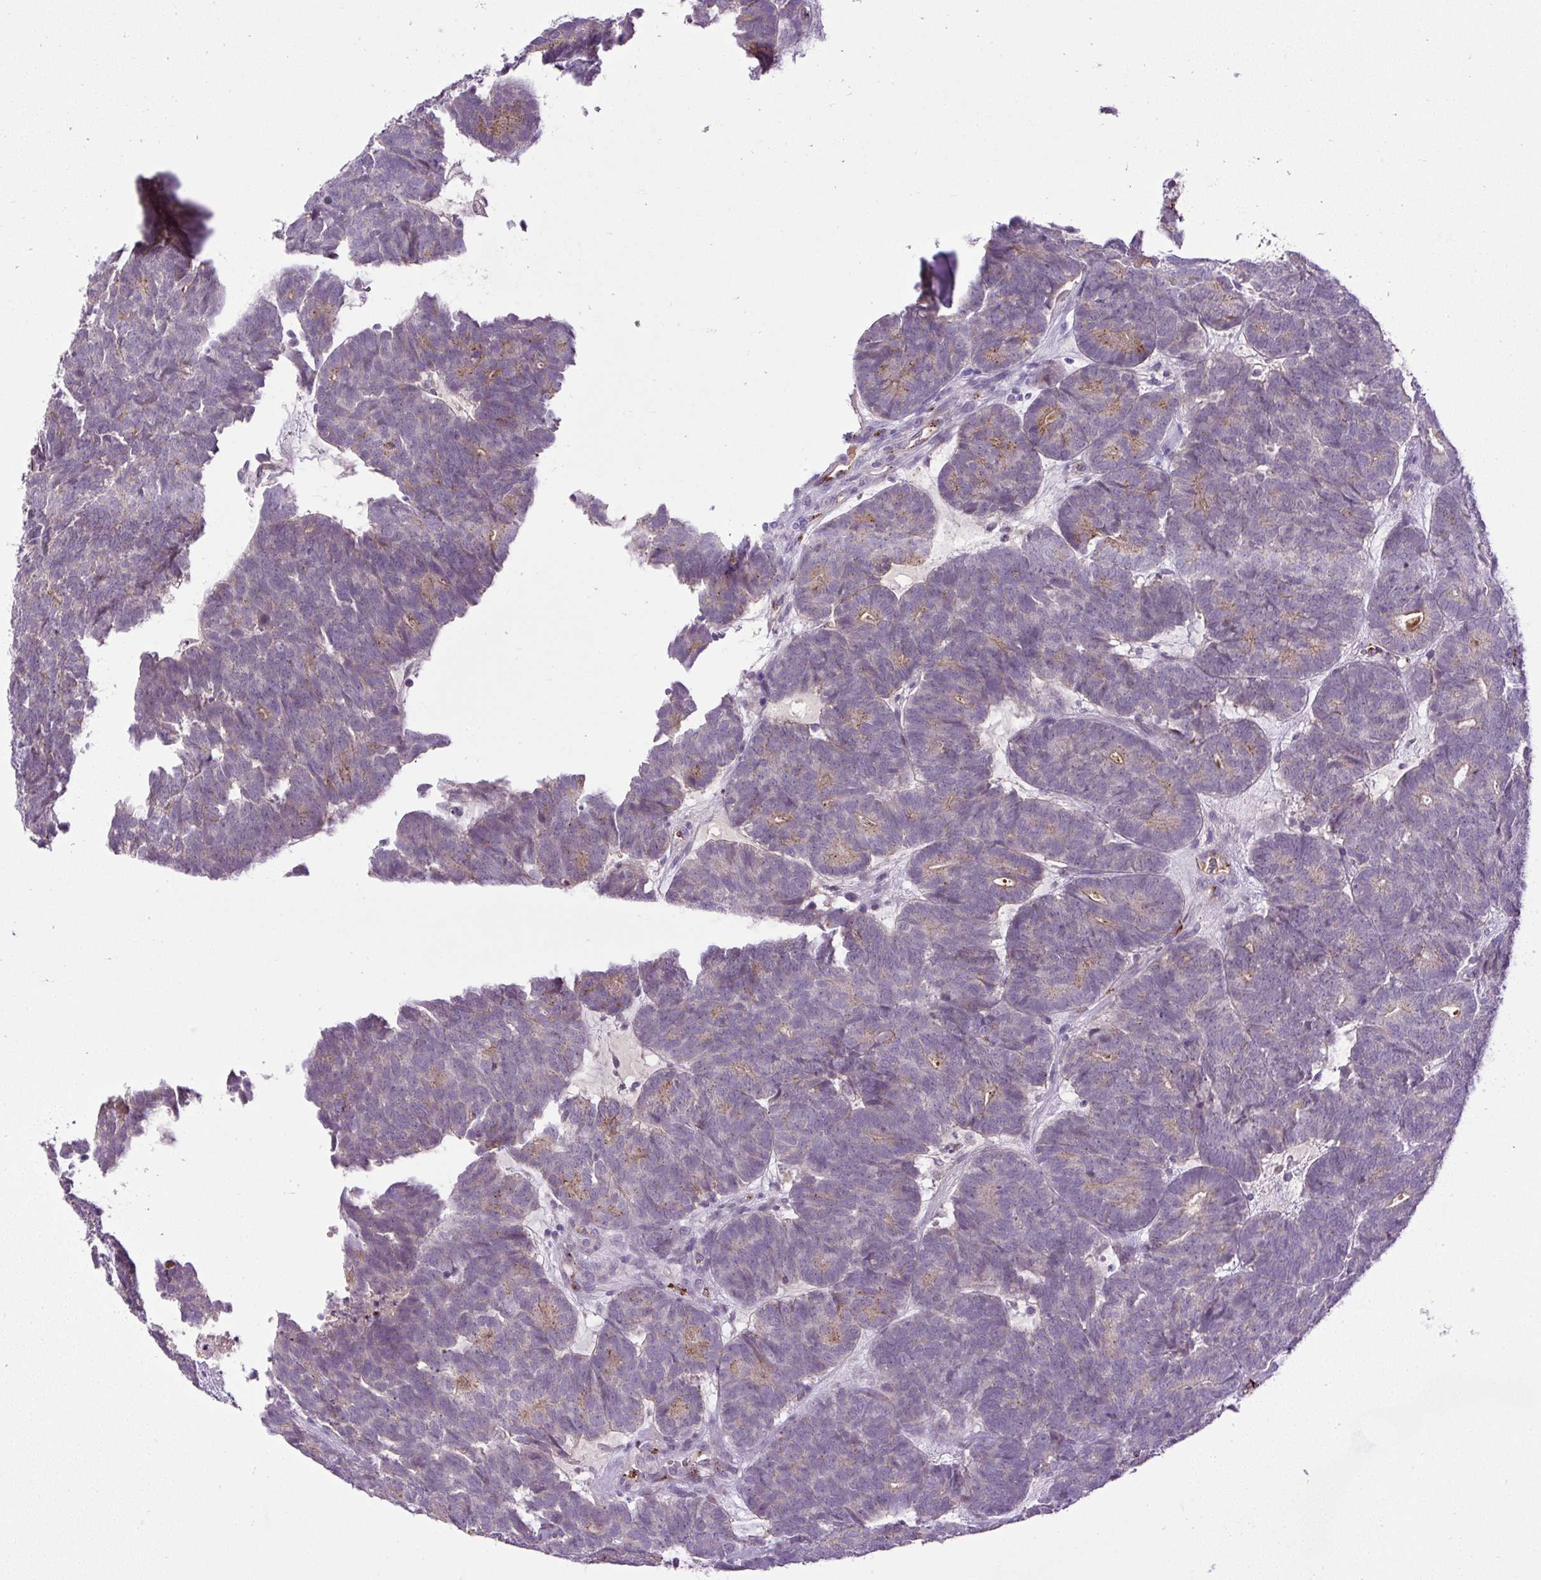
{"staining": {"intensity": "weak", "quantity": "<25%", "location": "cytoplasmic/membranous"}, "tissue": "head and neck cancer", "cell_type": "Tumor cells", "image_type": "cancer", "snomed": [{"axis": "morphology", "description": "Adenocarcinoma, NOS"}, {"axis": "topography", "description": "Head-Neck"}], "caption": "IHC photomicrograph of neoplastic tissue: adenocarcinoma (head and neck) stained with DAB (3,3'-diaminobenzidine) demonstrates no significant protein staining in tumor cells. (DAB IHC visualized using brightfield microscopy, high magnification).", "gene": "LEFTY2", "patient": {"sex": "female", "age": 81}}